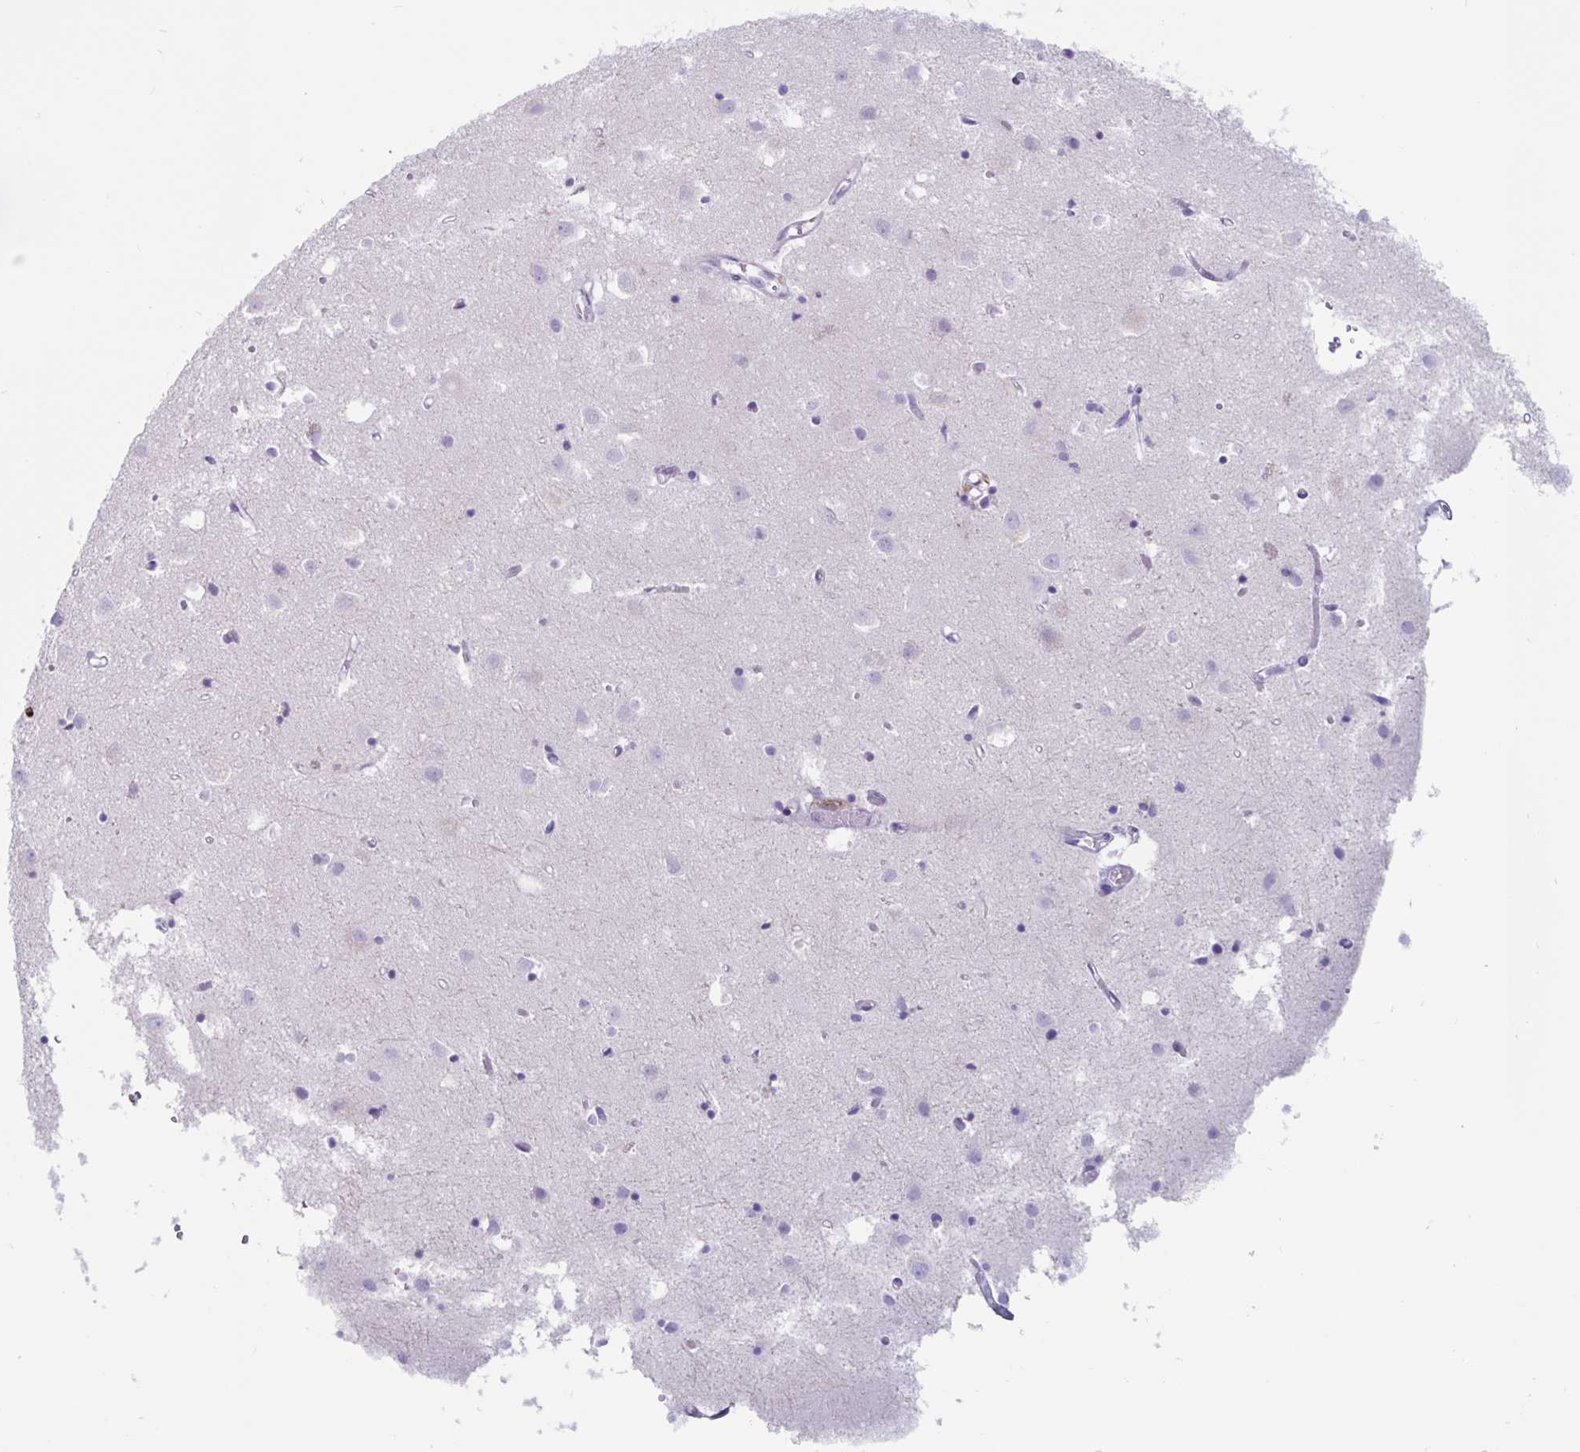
{"staining": {"intensity": "negative", "quantity": "none", "location": "none"}, "tissue": "cerebral cortex", "cell_type": "Endothelial cells", "image_type": "normal", "snomed": [{"axis": "morphology", "description": "Normal tissue, NOS"}, {"axis": "topography", "description": "Cerebral cortex"}], "caption": "A high-resolution photomicrograph shows IHC staining of normal cerebral cortex, which exhibits no significant positivity in endothelial cells.", "gene": "GZMK", "patient": {"sex": "male", "age": 70}}